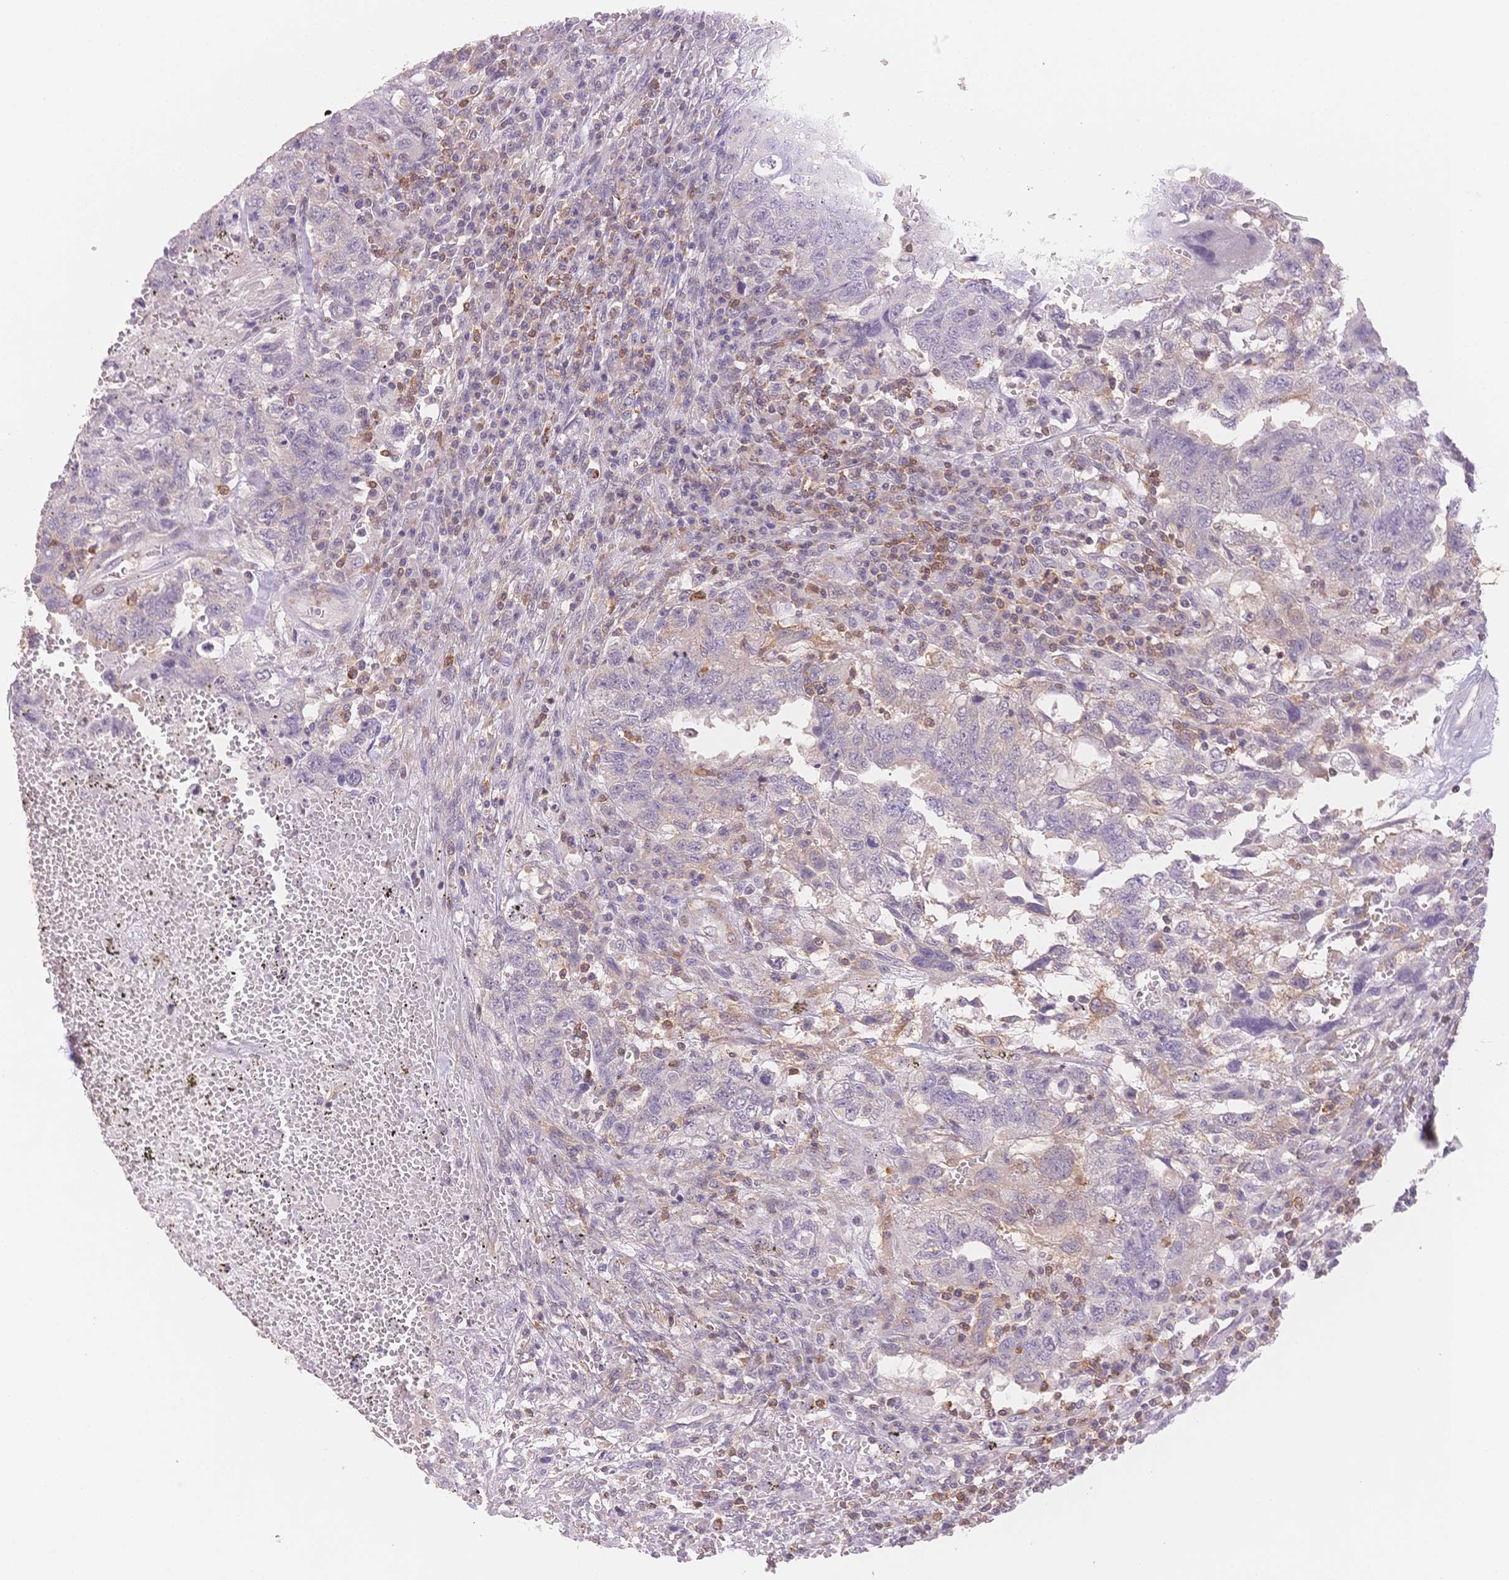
{"staining": {"intensity": "negative", "quantity": "none", "location": "none"}, "tissue": "testis cancer", "cell_type": "Tumor cells", "image_type": "cancer", "snomed": [{"axis": "morphology", "description": "Carcinoma, Embryonal, NOS"}, {"axis": "topography", "description": "Testis"}], "caption": "IHC image of neoplastic tissue: testis cancer (embryonal carcinoma) stained with DAB (3,3'-diaminobenzidine) shows no significant protein expression in tumor cells.", "gene": "STK39", "patient": {"sex": "male", "age": 26}}